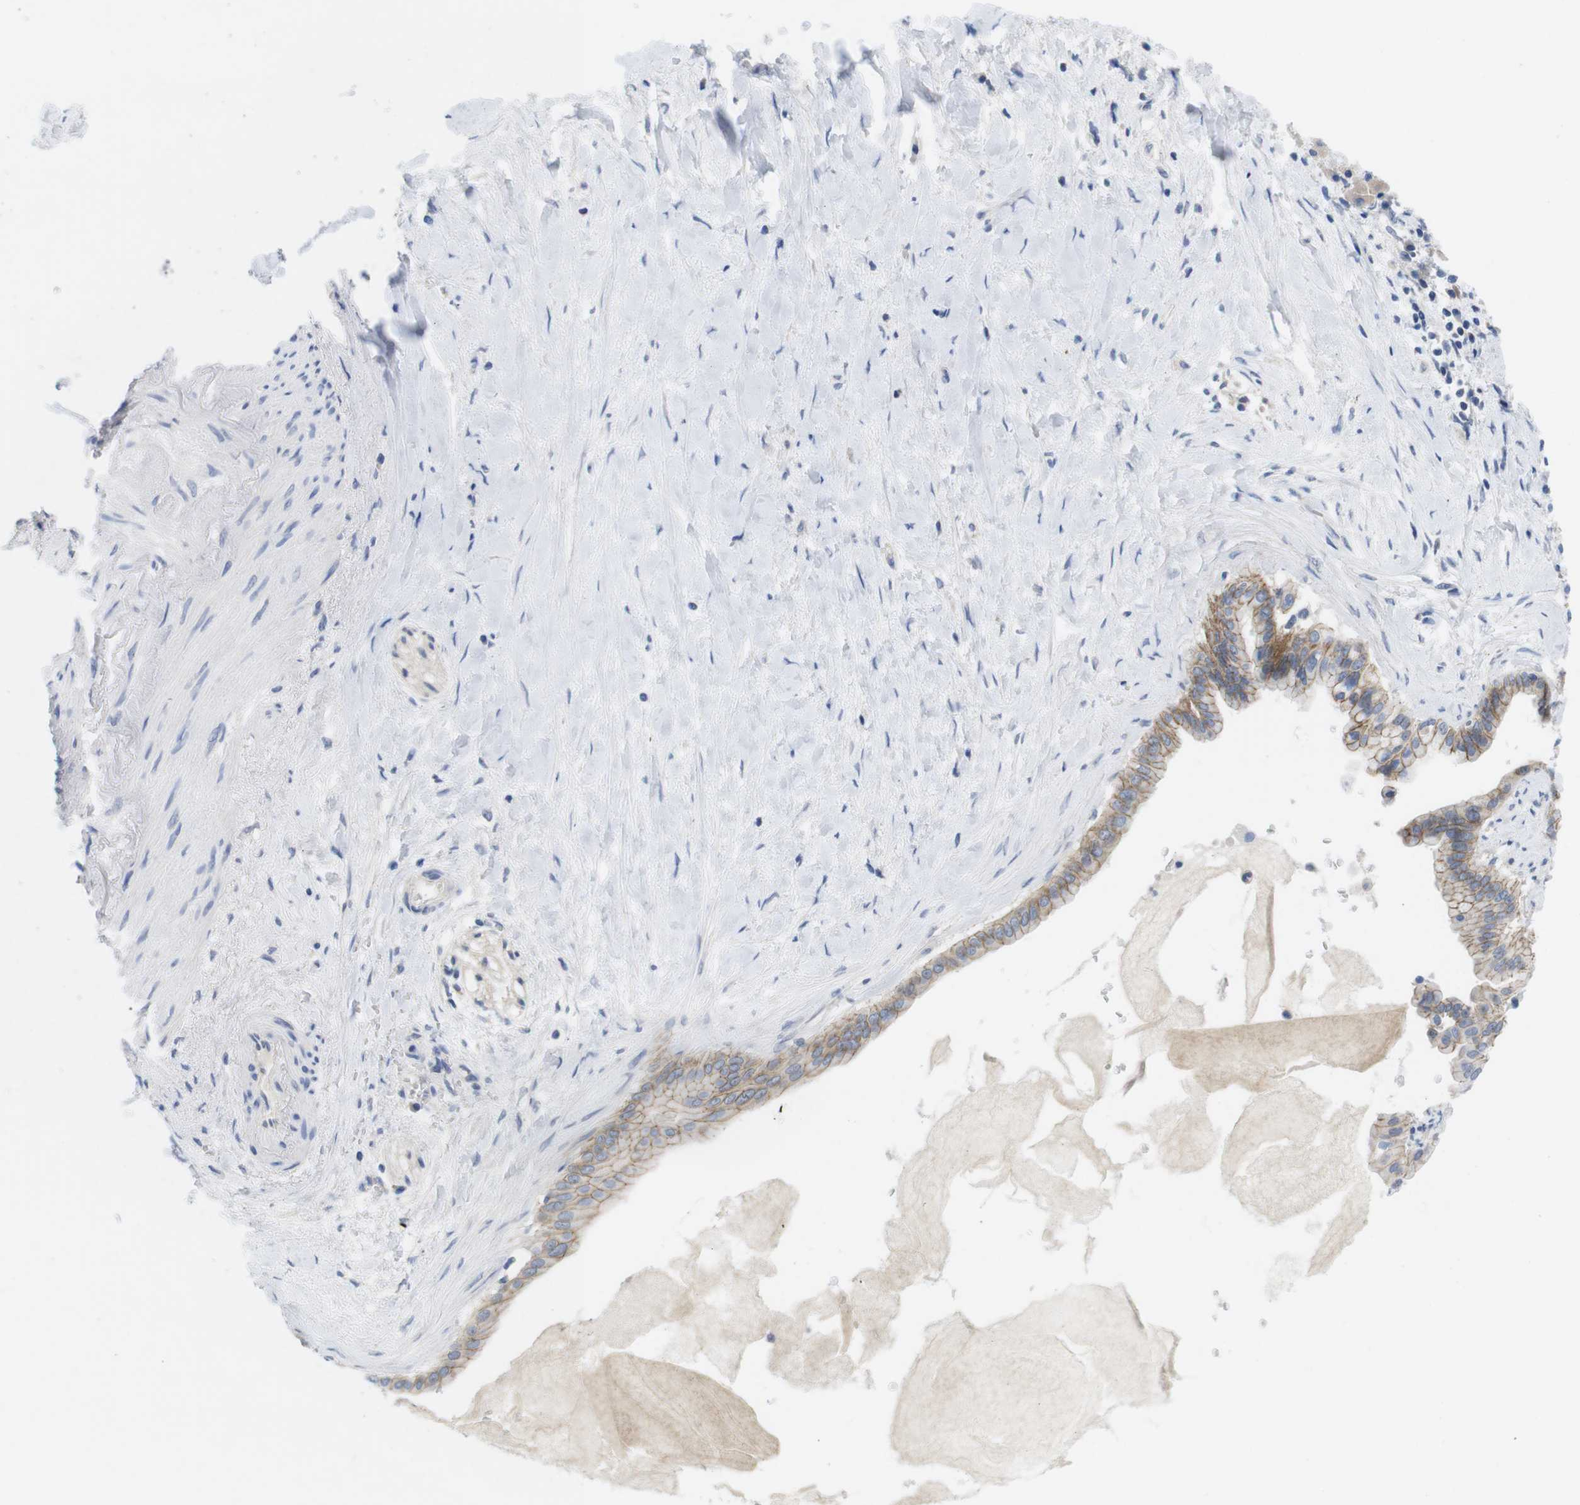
{"staining": {"intensity": "moderate", "quantity": ">75%", "location": "cytoplasmic/membranous"}, "tissue": "pancreatic cancer", "cell_type": "Tumor cells", "image_type": "cancer", "snomed": [{"axis": "morphology", "description": "Adenocarcinoma, NOS"}, {"axis": "topography", "description": "Pancreas"}], "caption": "Approximately >75% of tumor cells in pancreatic cancer show moderate cytoplasmic/membranous protein positivity as visualized by brown immunohistochemical staining.", "gene": "SCRIB", "patient": {"sex": "male", "age": 55}}